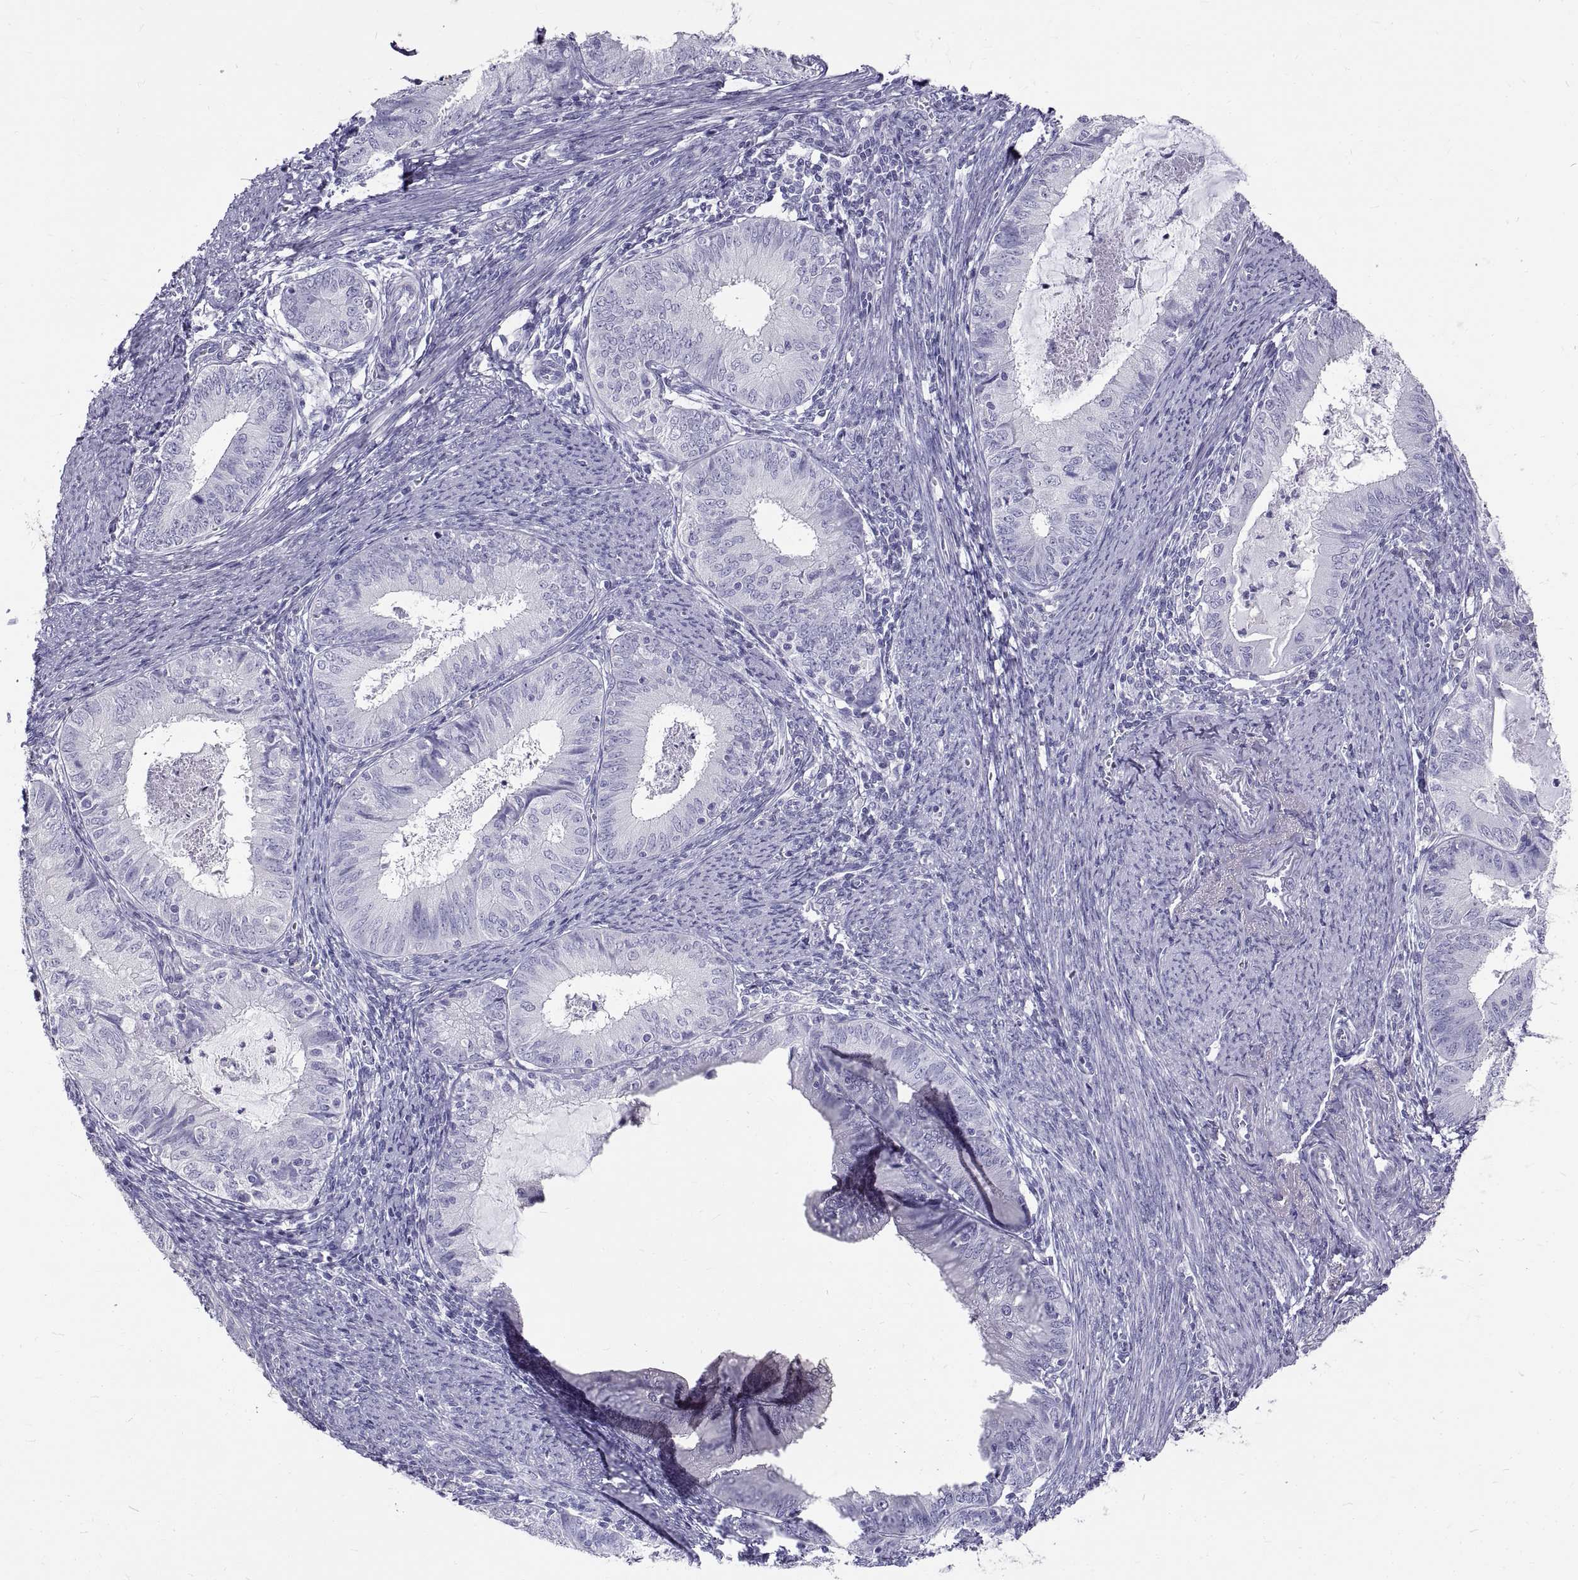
{"staining": {"intensity": "negative", "quantity": "none", "location": "none"}, "tissue": "endometrial cancer", "cell_type": "Tumor cells", "image_type": "cancer", "snomed": [{"axis": "morphology", "description": "Adenocarcinoma, NOS"}, {"axis": "topography", "description": "Endometrium"}], "caption": "Endometrial adenocarcinoma was stained to show a protein in brown. There is no significant staining in tumor cells.", "gene": "GNG12", "patient": {"sex": "female", "age": 57}}